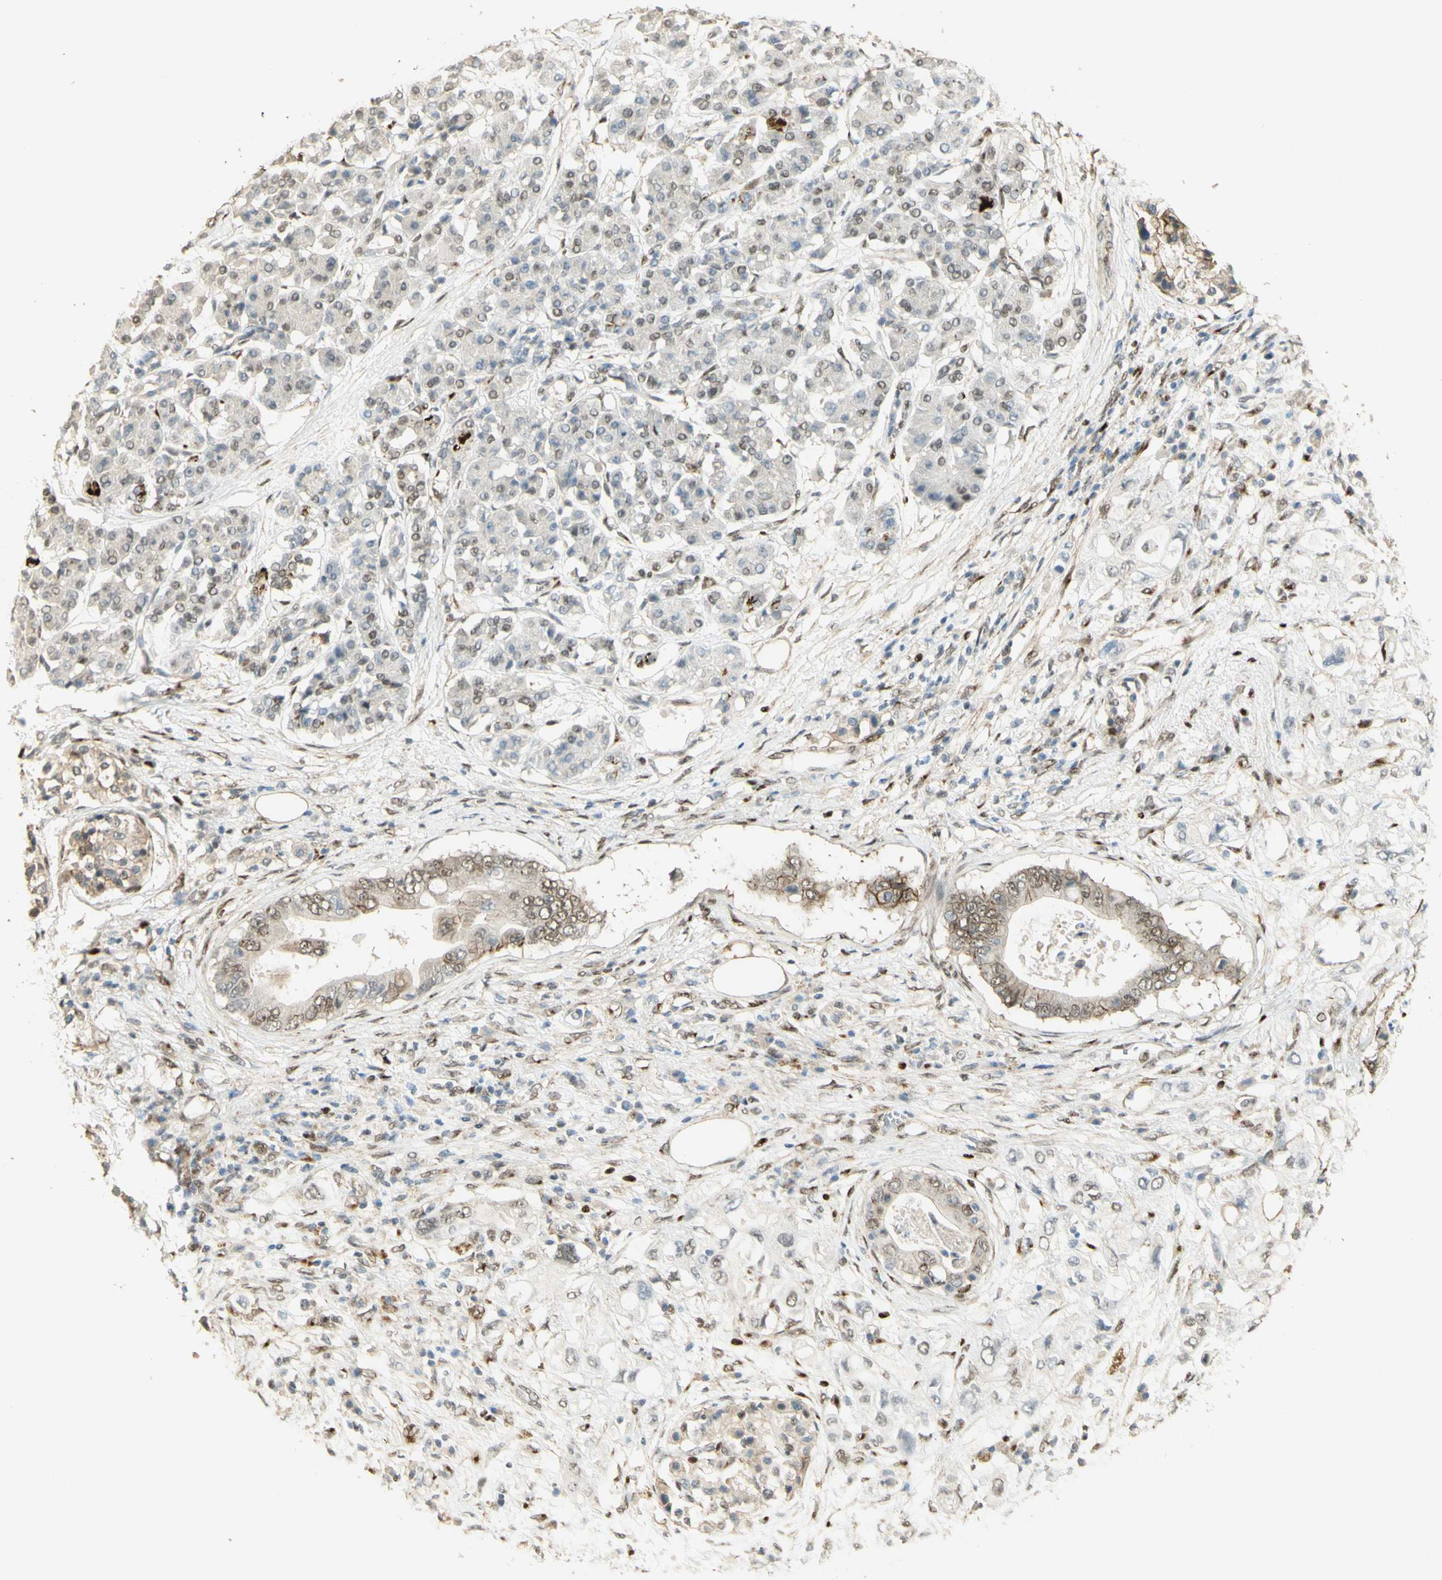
{"staining": {"intensity": "moderate", "quantity": "25%-75%", "location": "nuclear"}, "tissue": "pancreatic cancer", "cell_type": "Tumor cells", "image_type": "cancer", "snomed": [{"axis": "morphology", "description": "Adenocarcinoma, NOS"}, {"axis": "topography", "description": "Pancreas"}], "caption": "Immunohistochemical staining of pancreatic cancer reveals medium levels of moderate nuclear staining in approximately 25%-75% of tumor cells.", "gene": "FOXP1", "patient": {"sex": "female", "age": 56}}